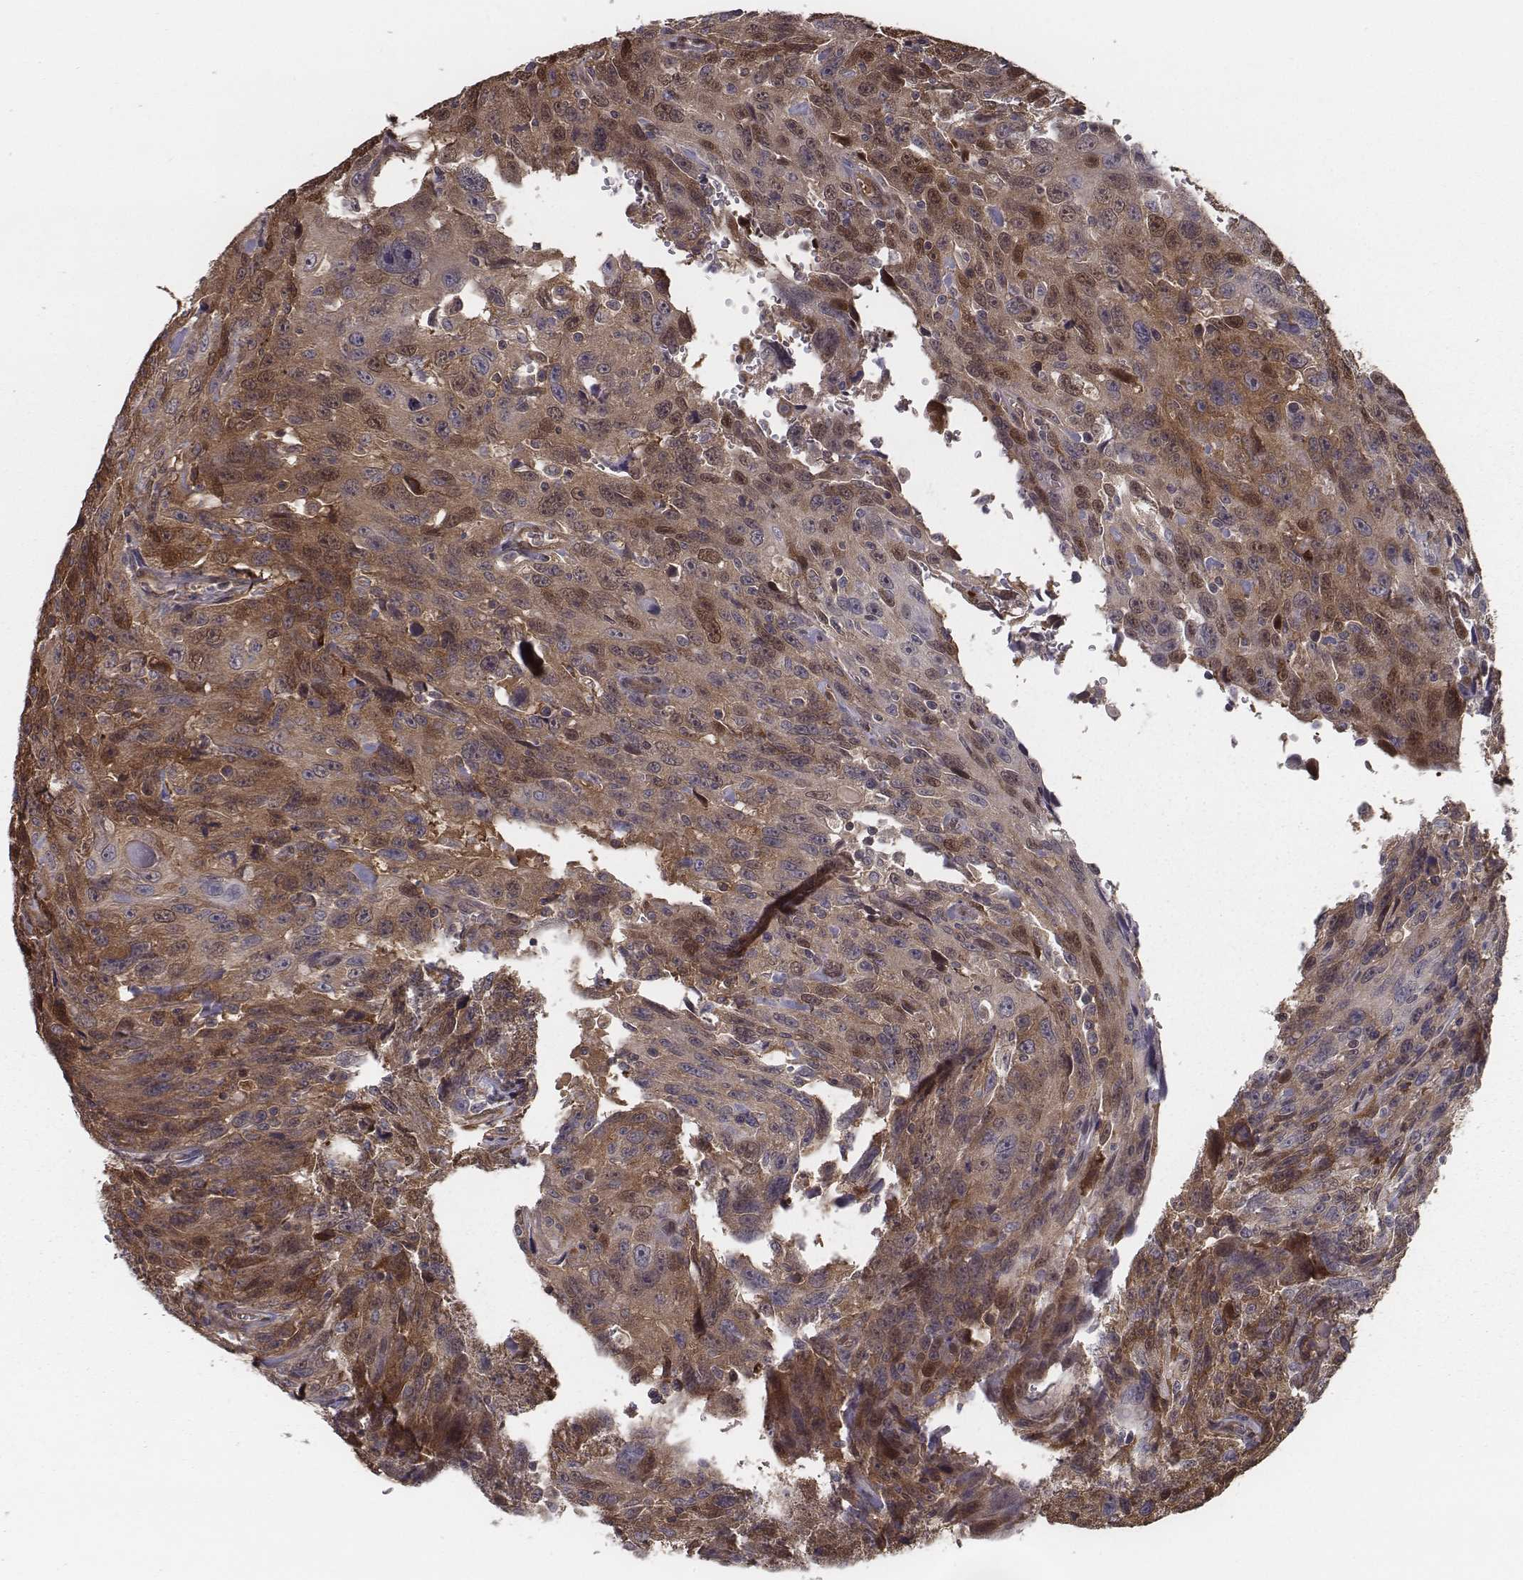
{"staining": {"intensity": "strong", "quantity": "25%-75%", "location": "cytoplasmic/membranous"}, "tissue": "urothelial cancer", "cell_type": "Tumor cells", "image_type": "cancer", "snomed": [{"axis": "morphology", "description": "Urothelial carcinoma, NOS"}, {"axis": "morphology", "description": "Urothelial carcinoma, High grade"}, {"axis": "topography", "description": "Urinary bladder"}], "caption": "There is high levels of strong cytoplasmic/membranous expression in tumor cells of transitional cell carcinoma, as demonstrated by immunohistochemical staining (brown color).", "gene": "ISYNA1", "patient": {"sex": "female", "age": 73}}